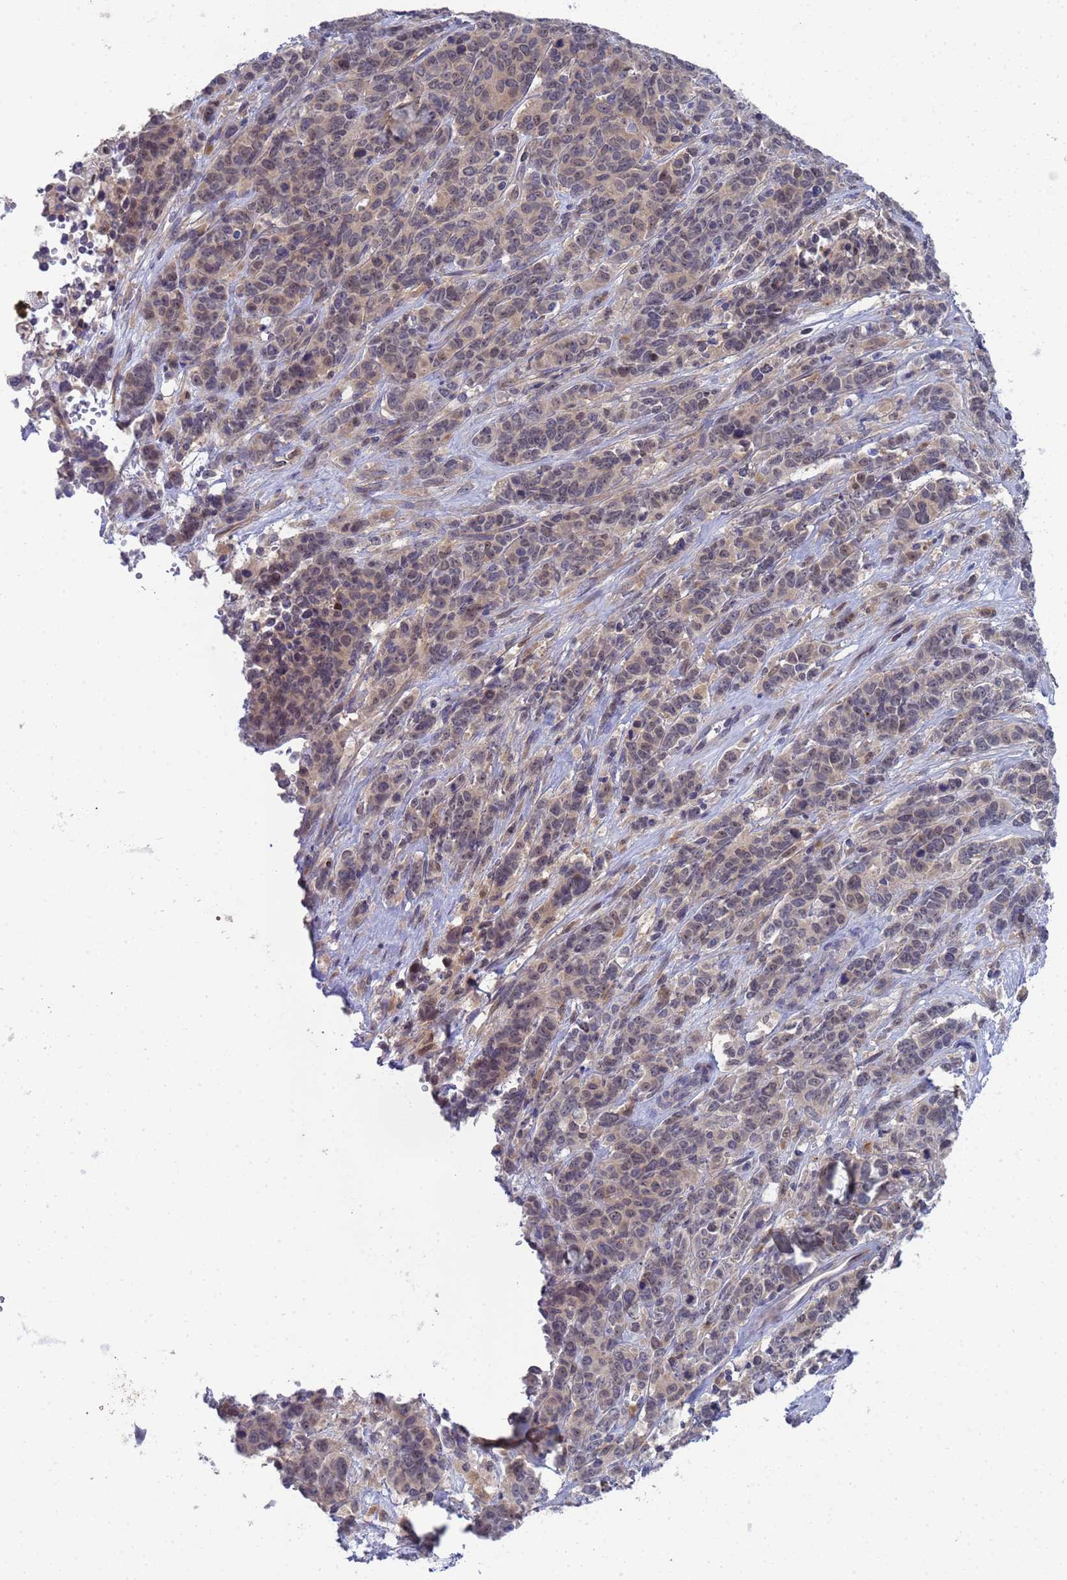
{"staining": {"intensity": "weak", "quantity": "<25%", "location": "nuclear"}, "tissue": "cervical cancer", "cell_type": "Tumor cells", "image_type": "cancer", "snomed": [{"axis": "morphology", "description": "Squamous cell carcinoma, NOS"}, {"axis": "topography", "description": "Cervix"}], "caption": "Cervical cancer (squamous cell carcinoma) was stained to show a protein in brown. There is no significant staining in tumor cells.", "gene": "ENOSF1", "patient": {"sex": "female", "age": 60}}